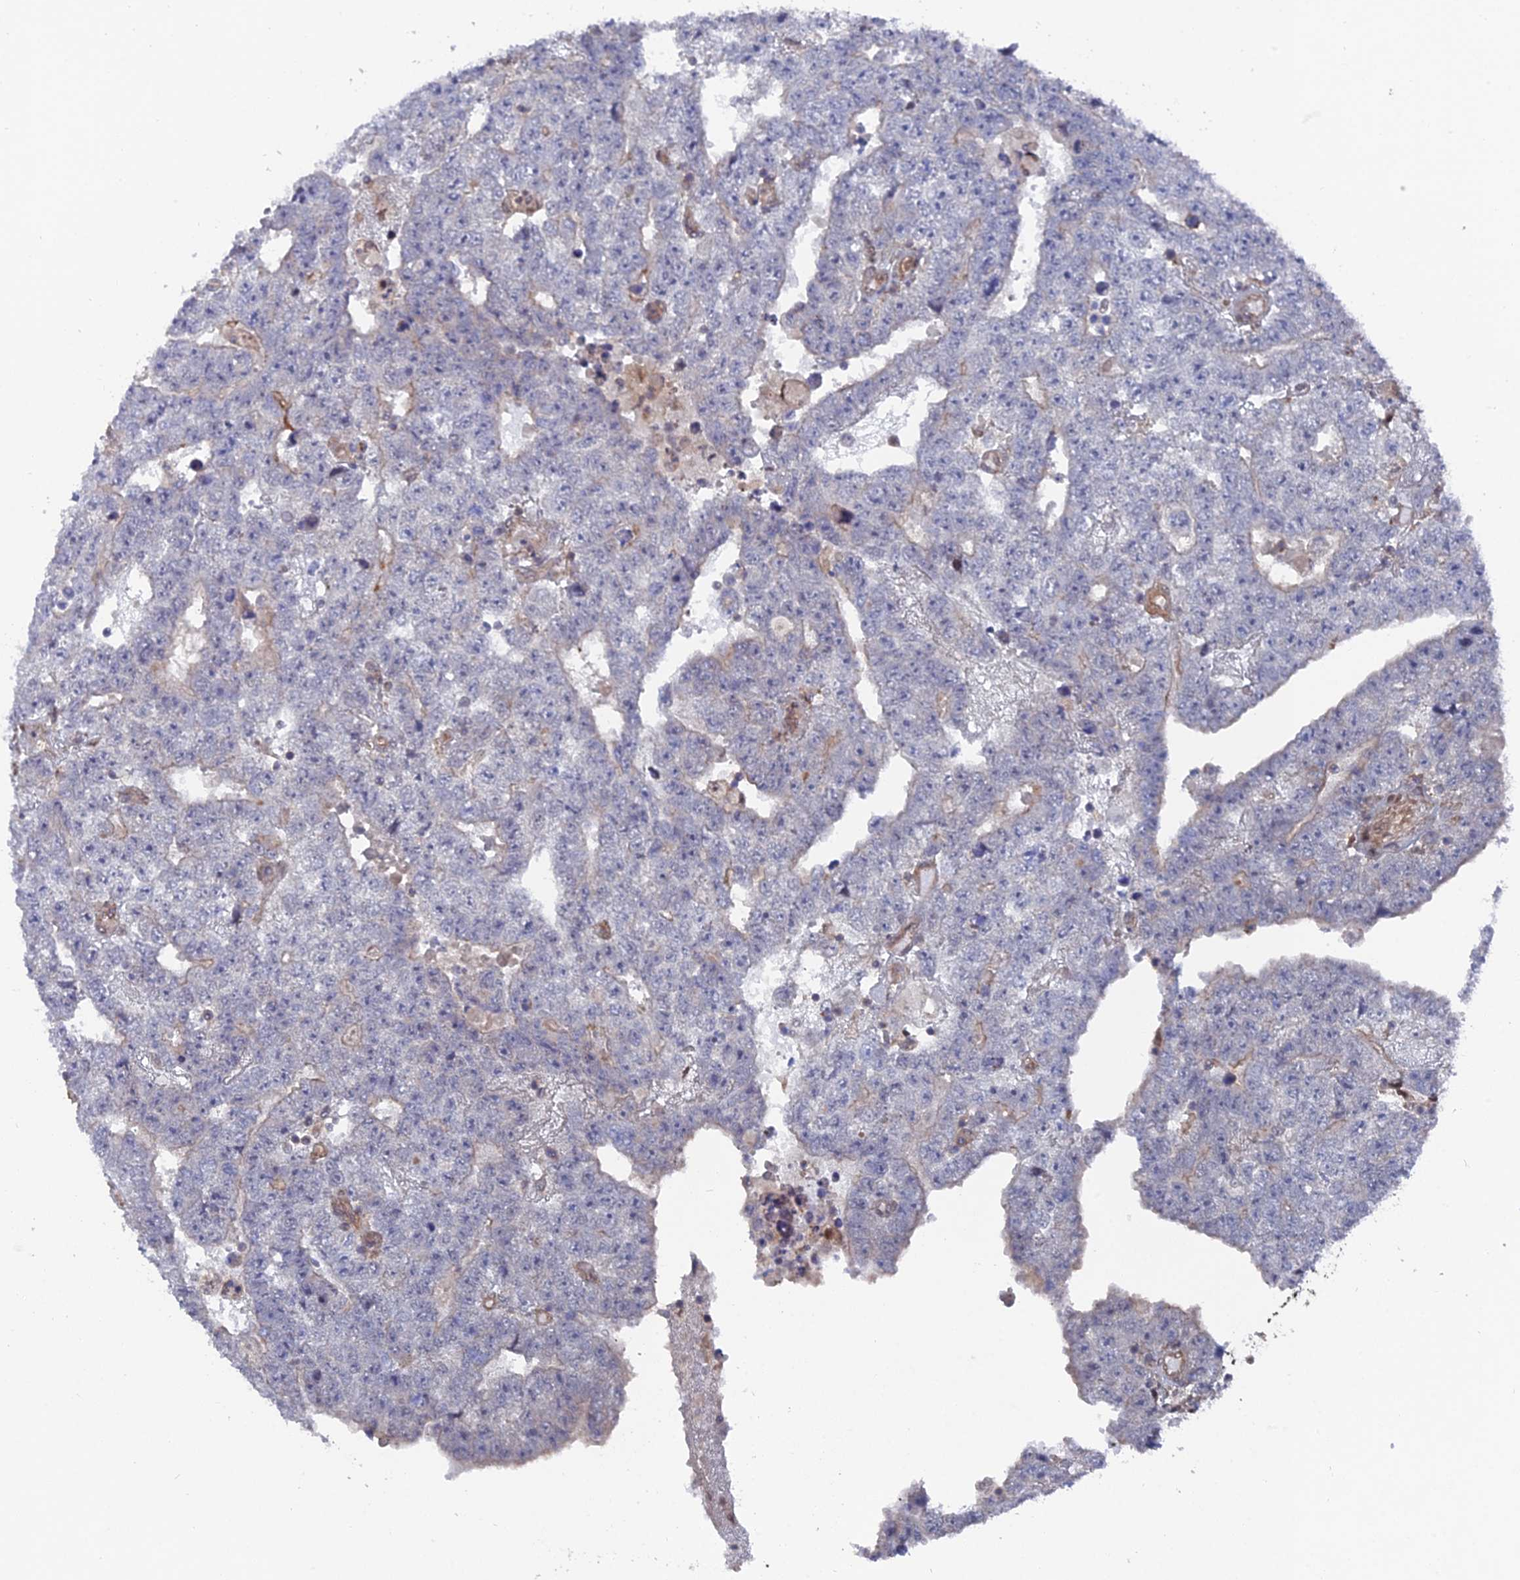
{"staining": {"intensity": "negative", "quantity": "none", "location": "none"}, "tissue": "testis cancer", "cell_type": "Tumor cells", "image_type": "cancer", "snomed": [{"axis": "morphology", "description": "Carcinoma, Embryonal, NOS"}, {"axis": "topography", "description": "Testis"}], "caption": "Tumor cells show no significant protein expression in testis cancer.", "gene": "UNC5D", "patient": {"sex": "male", "age": 25}}